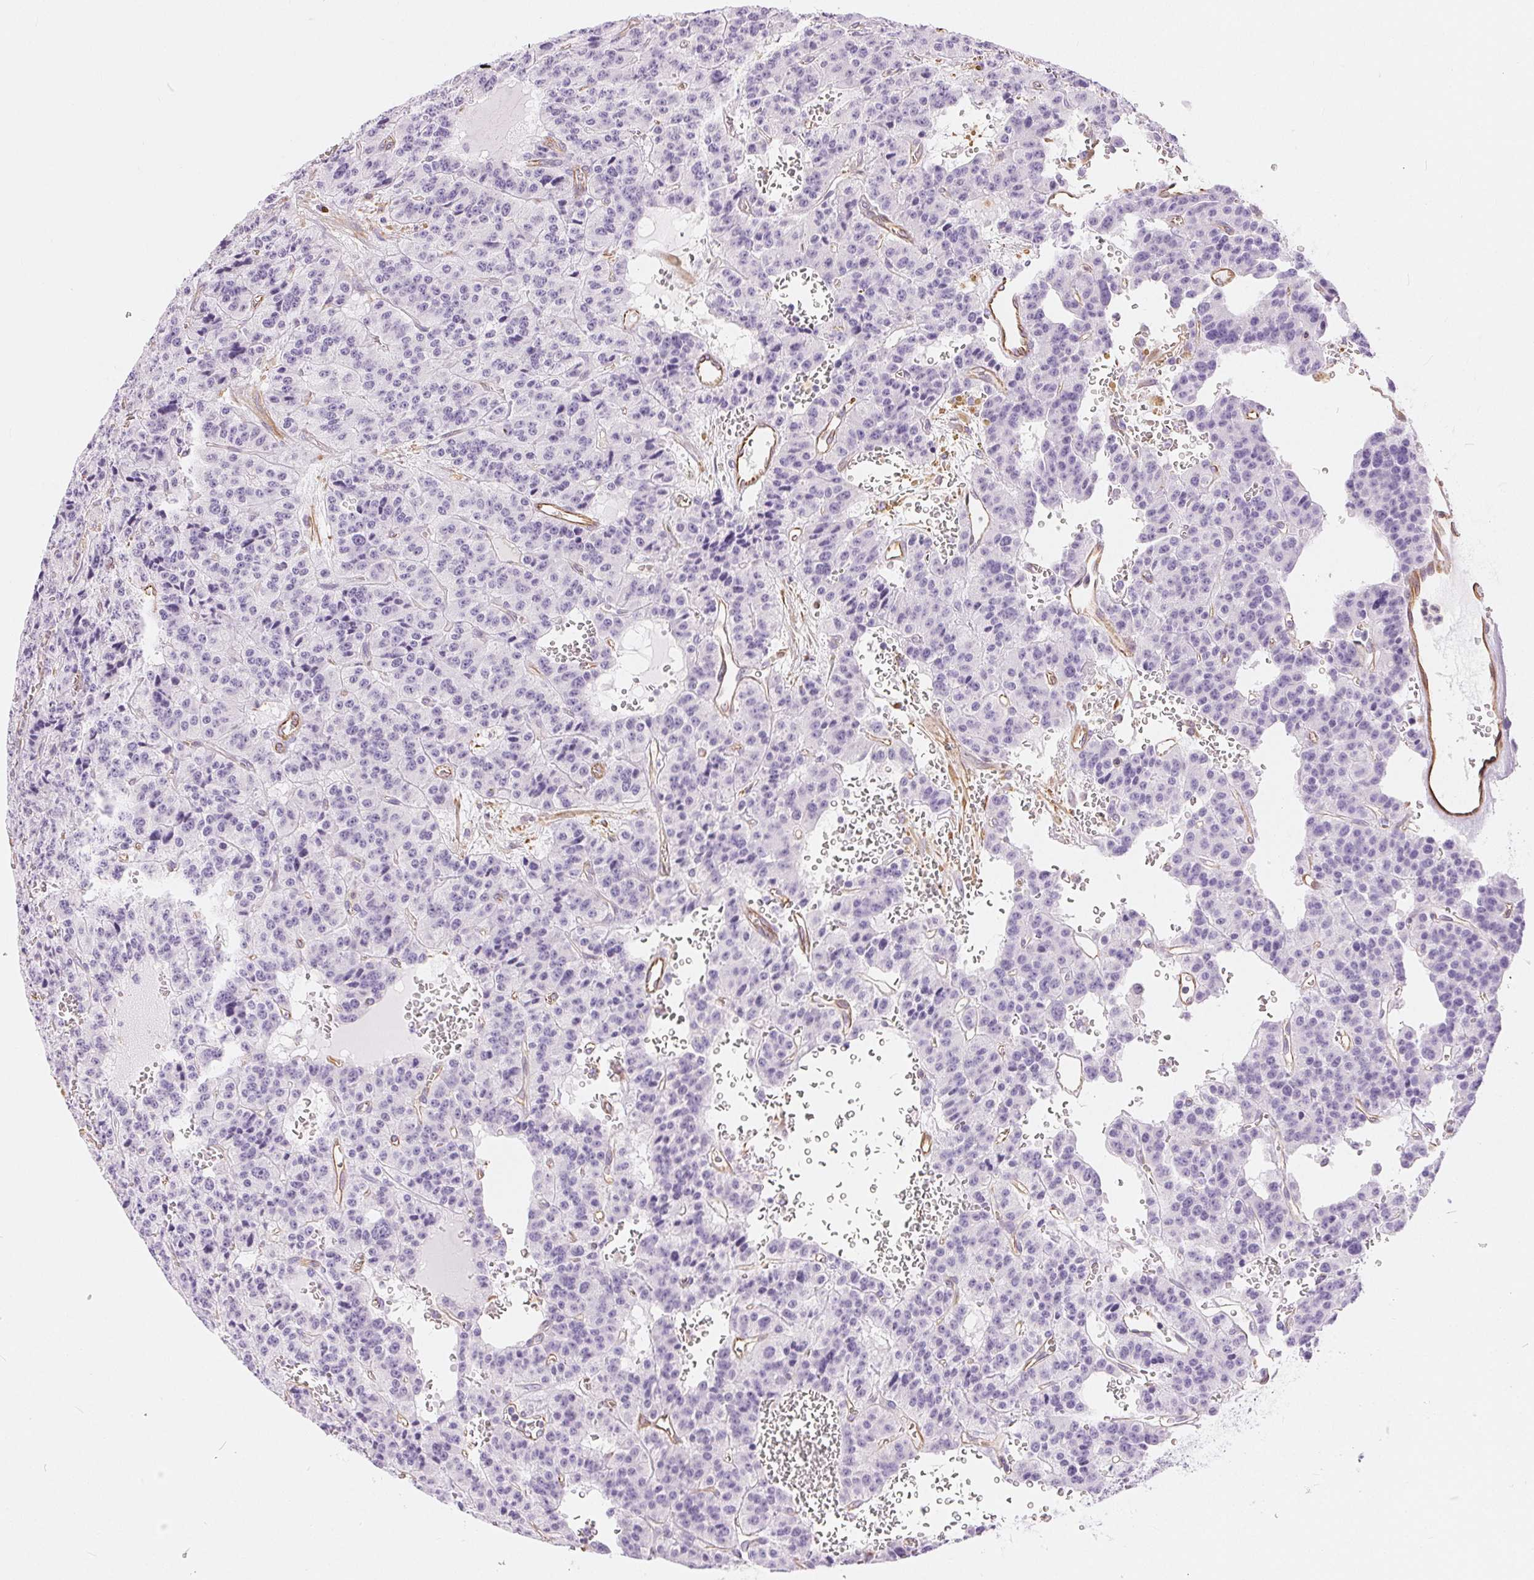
{"staining": {"intensity": "negative", "quantity": "none", "location": "none"}, "tissue": "carcinoid", "cell_type": "Tumor cells", "image_type": "cancer", "snomed": [{"axis": "morphology", "description": "Carcinoid, malignant, NOS"}, {"axis": "topography", "description": "Lung"}], "caption": "High magnification brightfield microscopy of carcinoid stained with DAB (3,3'-diaminobenzidine) (brown) and counterstained with hematoxylin (blue): tumor cells show no significant staining.", "gene": "GFAP", "patient": {"sex": "female", "age": 71}}